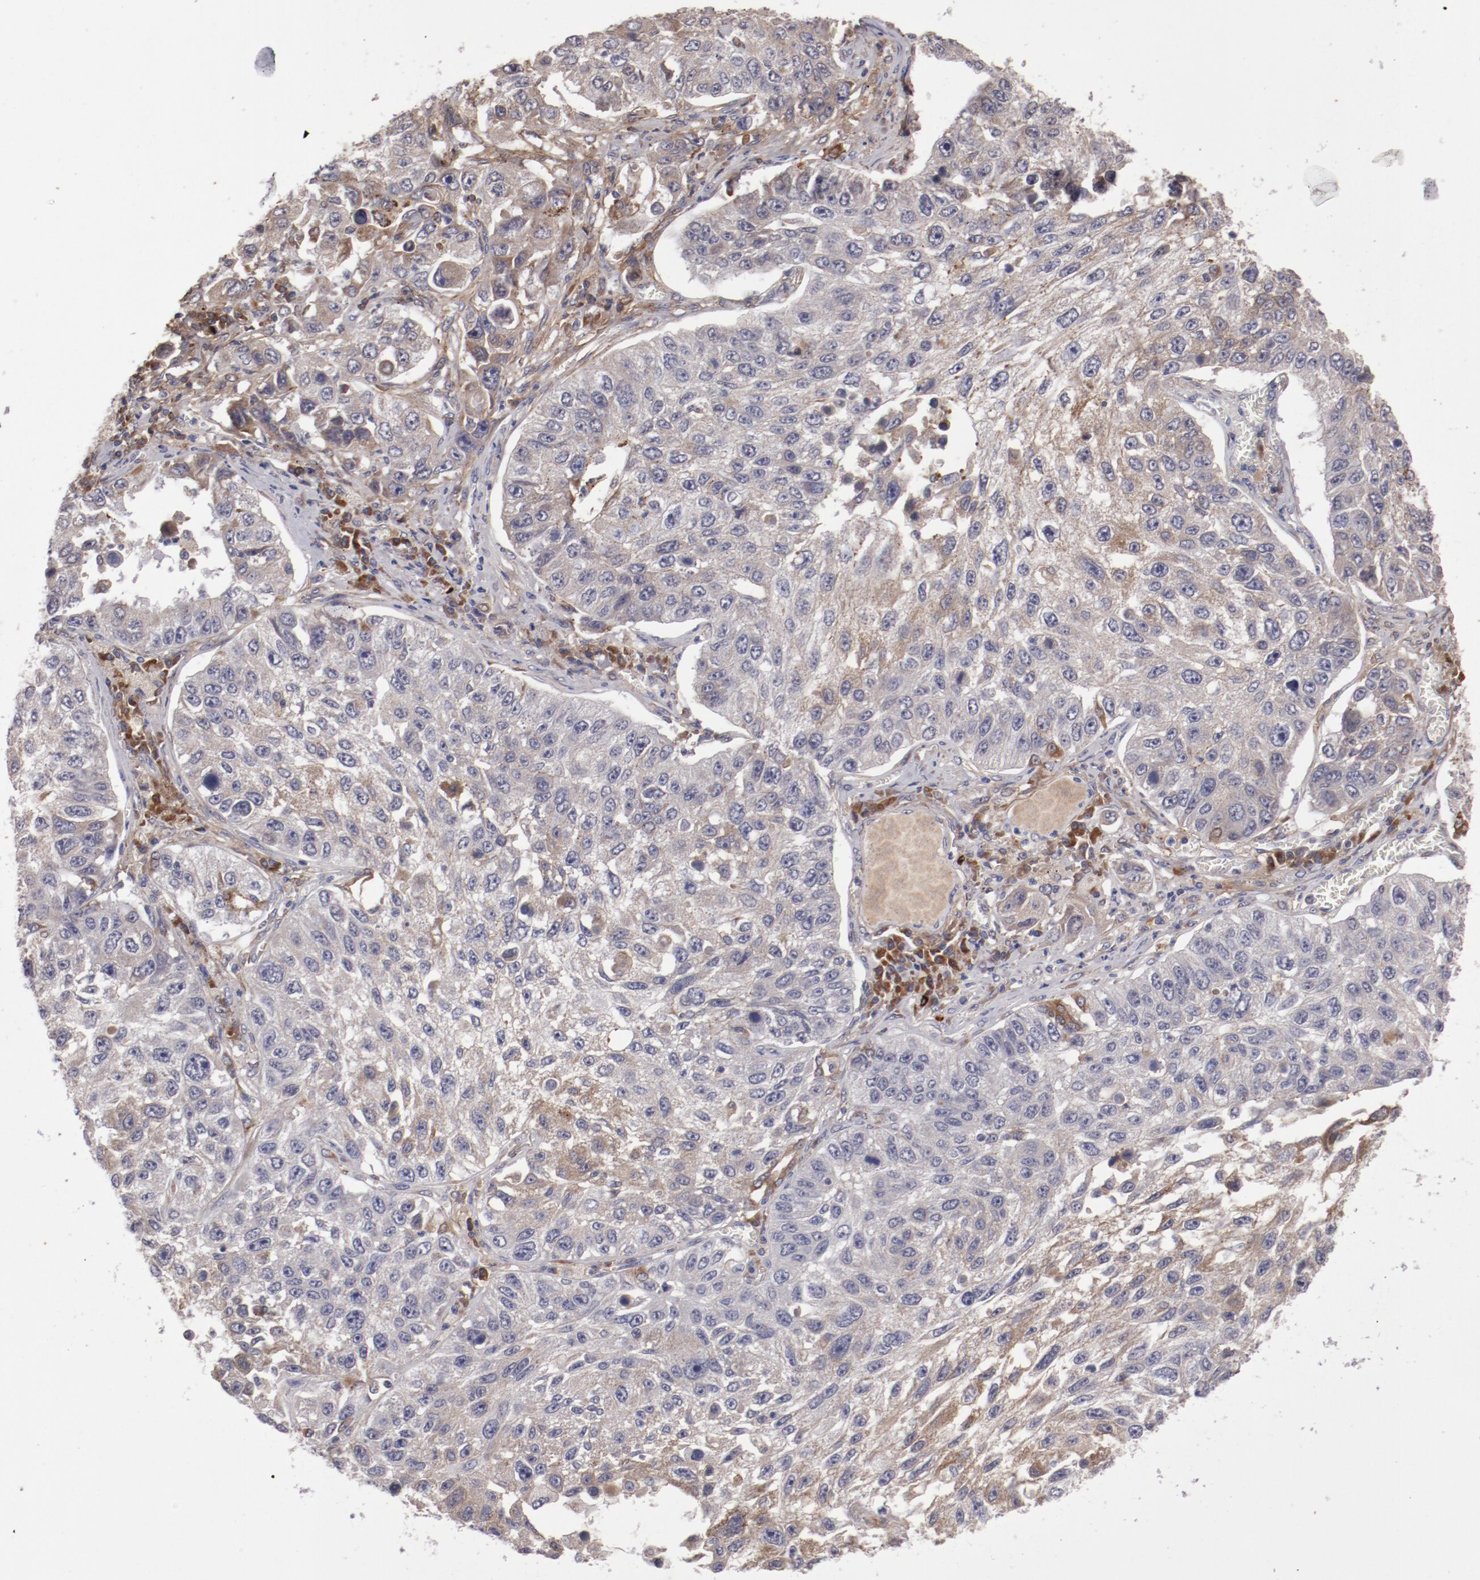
{"staining": {"intensity": "weak", "quantity": ">75%", "location": "cytoplasmic/membranous"}, "tissue": "lung cancer", "cell_type": "Tumor cells", "image_type": "cancer", "snomed": [{"axis": "morphology", "description": "Squamous cell carcinoma, NOS"}, {"axis": "topography", "description": "Lung"}], "caption": "Lung squamous cell carcinoma tissue displays weak cytoplasmic/membranous positivity in about >75% of tumor cells, visualized by immunohistochemistry.", "gene": "IL12A", "patient": {"sex": "male", "age": 71}}